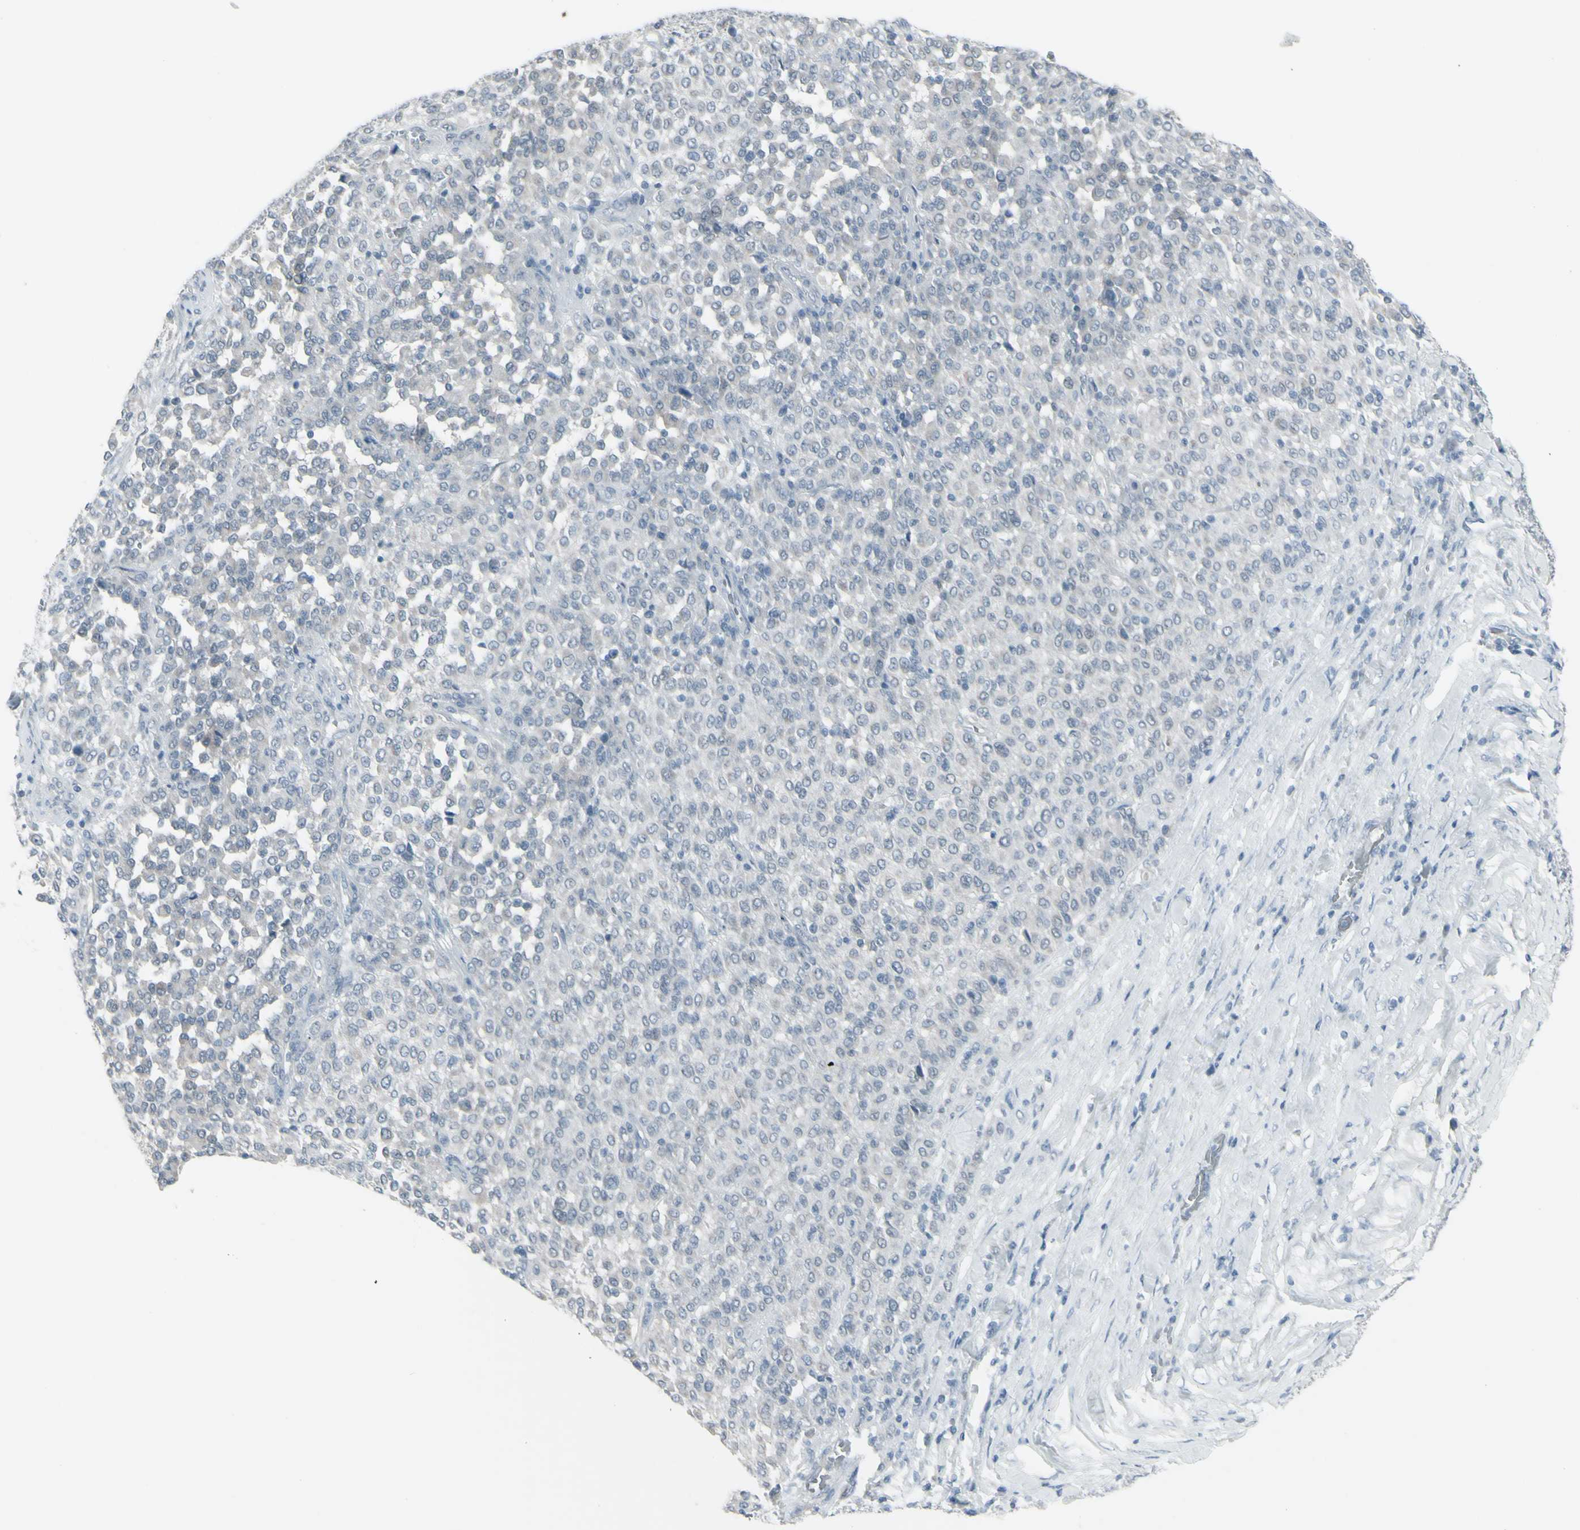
{"staining": {"intensity": "negative", "quantity": "none", "location": "none"}, "tissue": "melanoma", "cell_type": "Tumor cells", "image_type": "cancer", "snomed": [{"axis": "morphology", "description": "Malignant melanoma, Metastatic site"}, {"axis": "topography", "description": "Pancreas"}], "caption": "High power microscopy histopathology image of an immunohistochemistry image of malignant melanoma (metastatic site), revealing no significant positivity in tumor cells. Nuclei are stained in blue.", "gene": "RAB3A", "patient": {"sex": "female", "age": 30}}